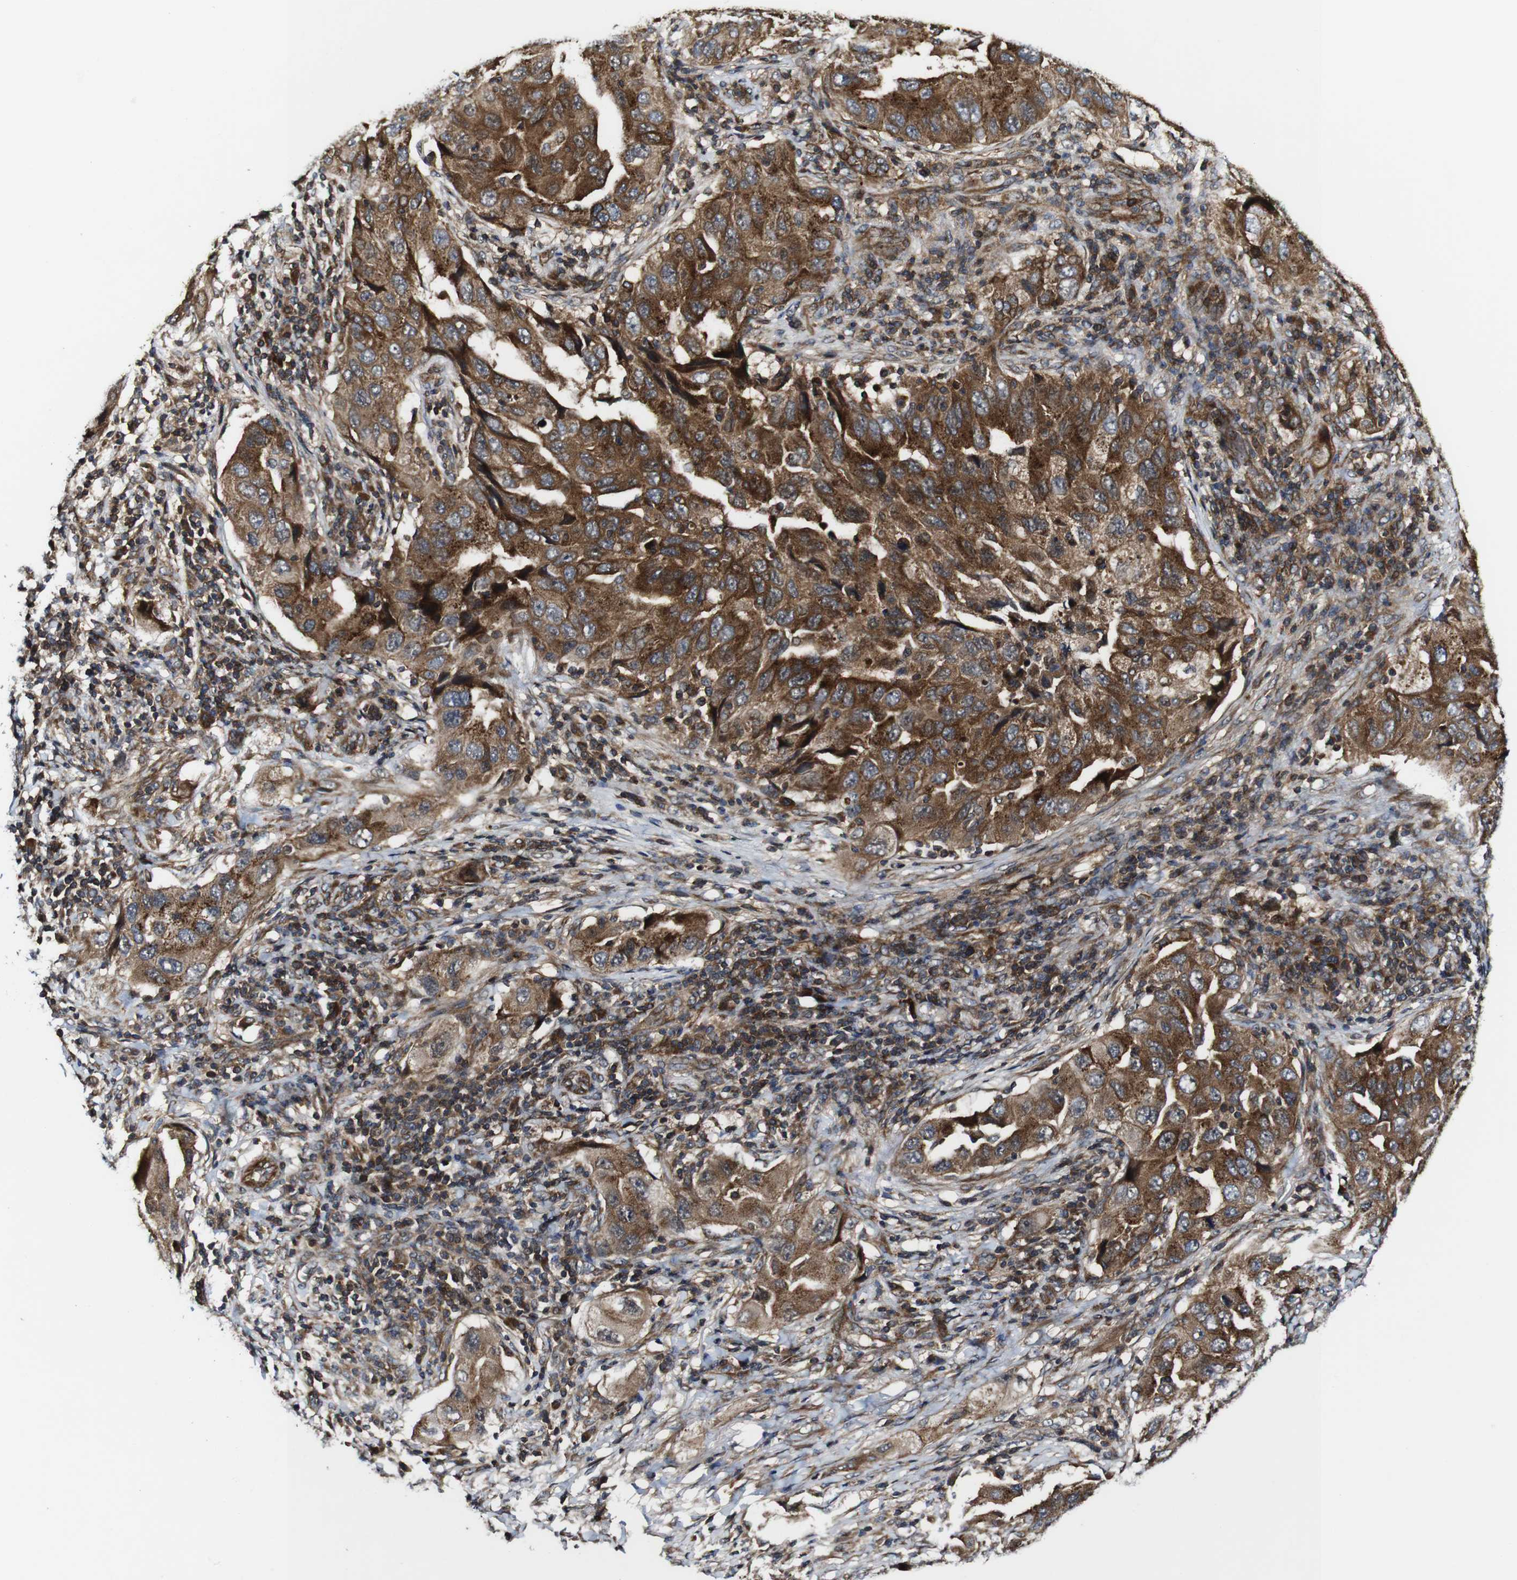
{"staining": {"intensity": "strong", "quantity": ">75%", "location": "cytoplasmic/membranous"}, "tissue": "lung cancer", "cell_type": "Tumor cells", "image_type": "cancer", "snomed": [{"axis": "morphology", "description": "Adenocarcinoma, NOS"}, {"axis": "topography", "description": "Lung"}], "caption": "Brown immunohistochemical staining in human lung adenocarcinoma displays strong cytoplasmic/membranous positivity in approximately >75% of tumor cells.", "gene": "TNIK", "patient": {"sex": "female", "age": 65}}